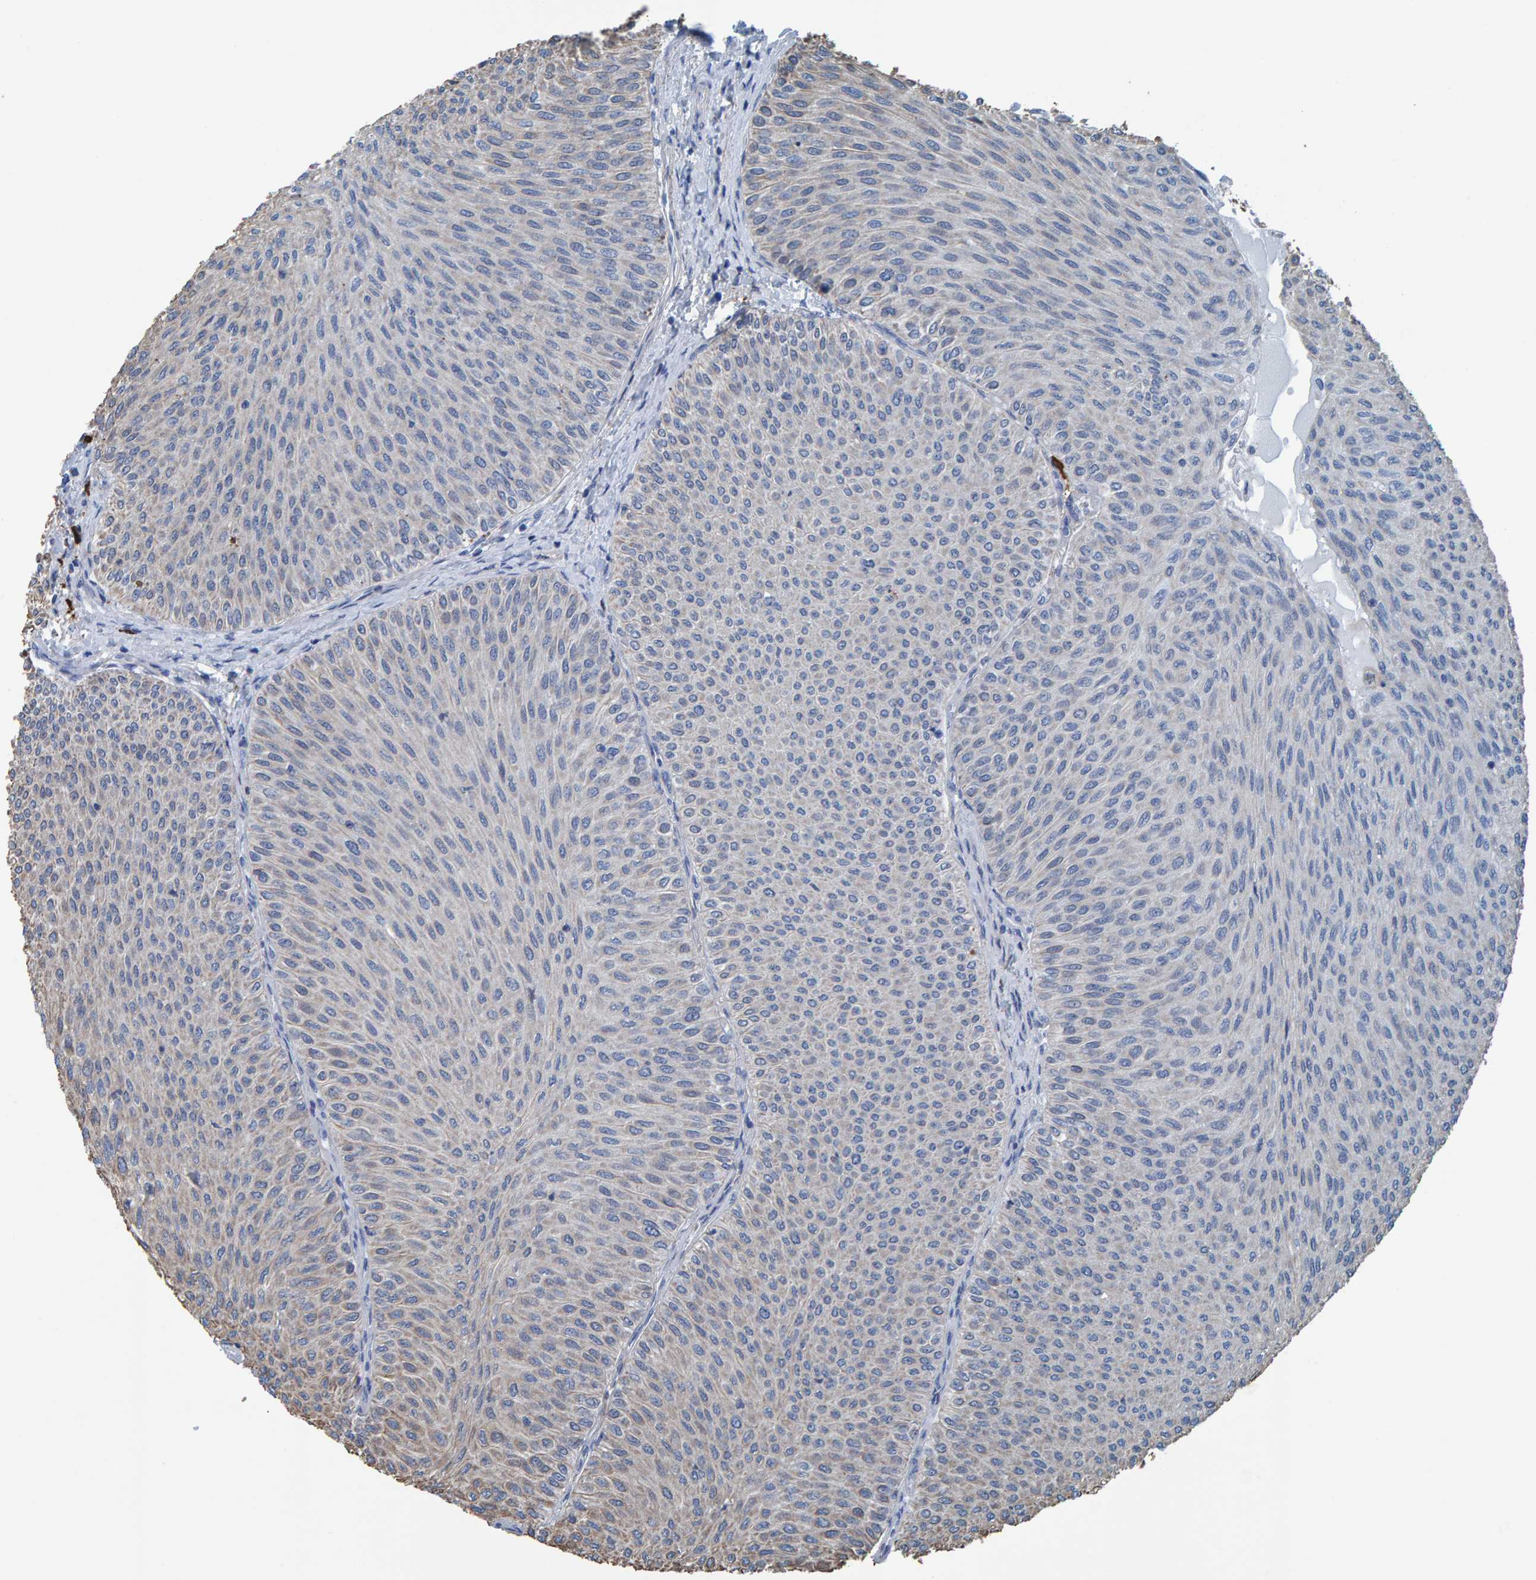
{"staining": {"intensity": "negative", "quantity": "none", "location": "none"}, "tissue": "urothelial cancer", "cell_type": "Tumor cells", "image_type": "cancer", "snomed": [{"axis": "morphology", "description": "Urothelial carcinoma, Low grade"}, {"axis": "topography", "description": "Urinary bladder"}], "caption": "There is no significant expression in tumor cells of urothelial cancer.", "gene": "IDO1", "patient": {"sex": "male", "age": 78}}